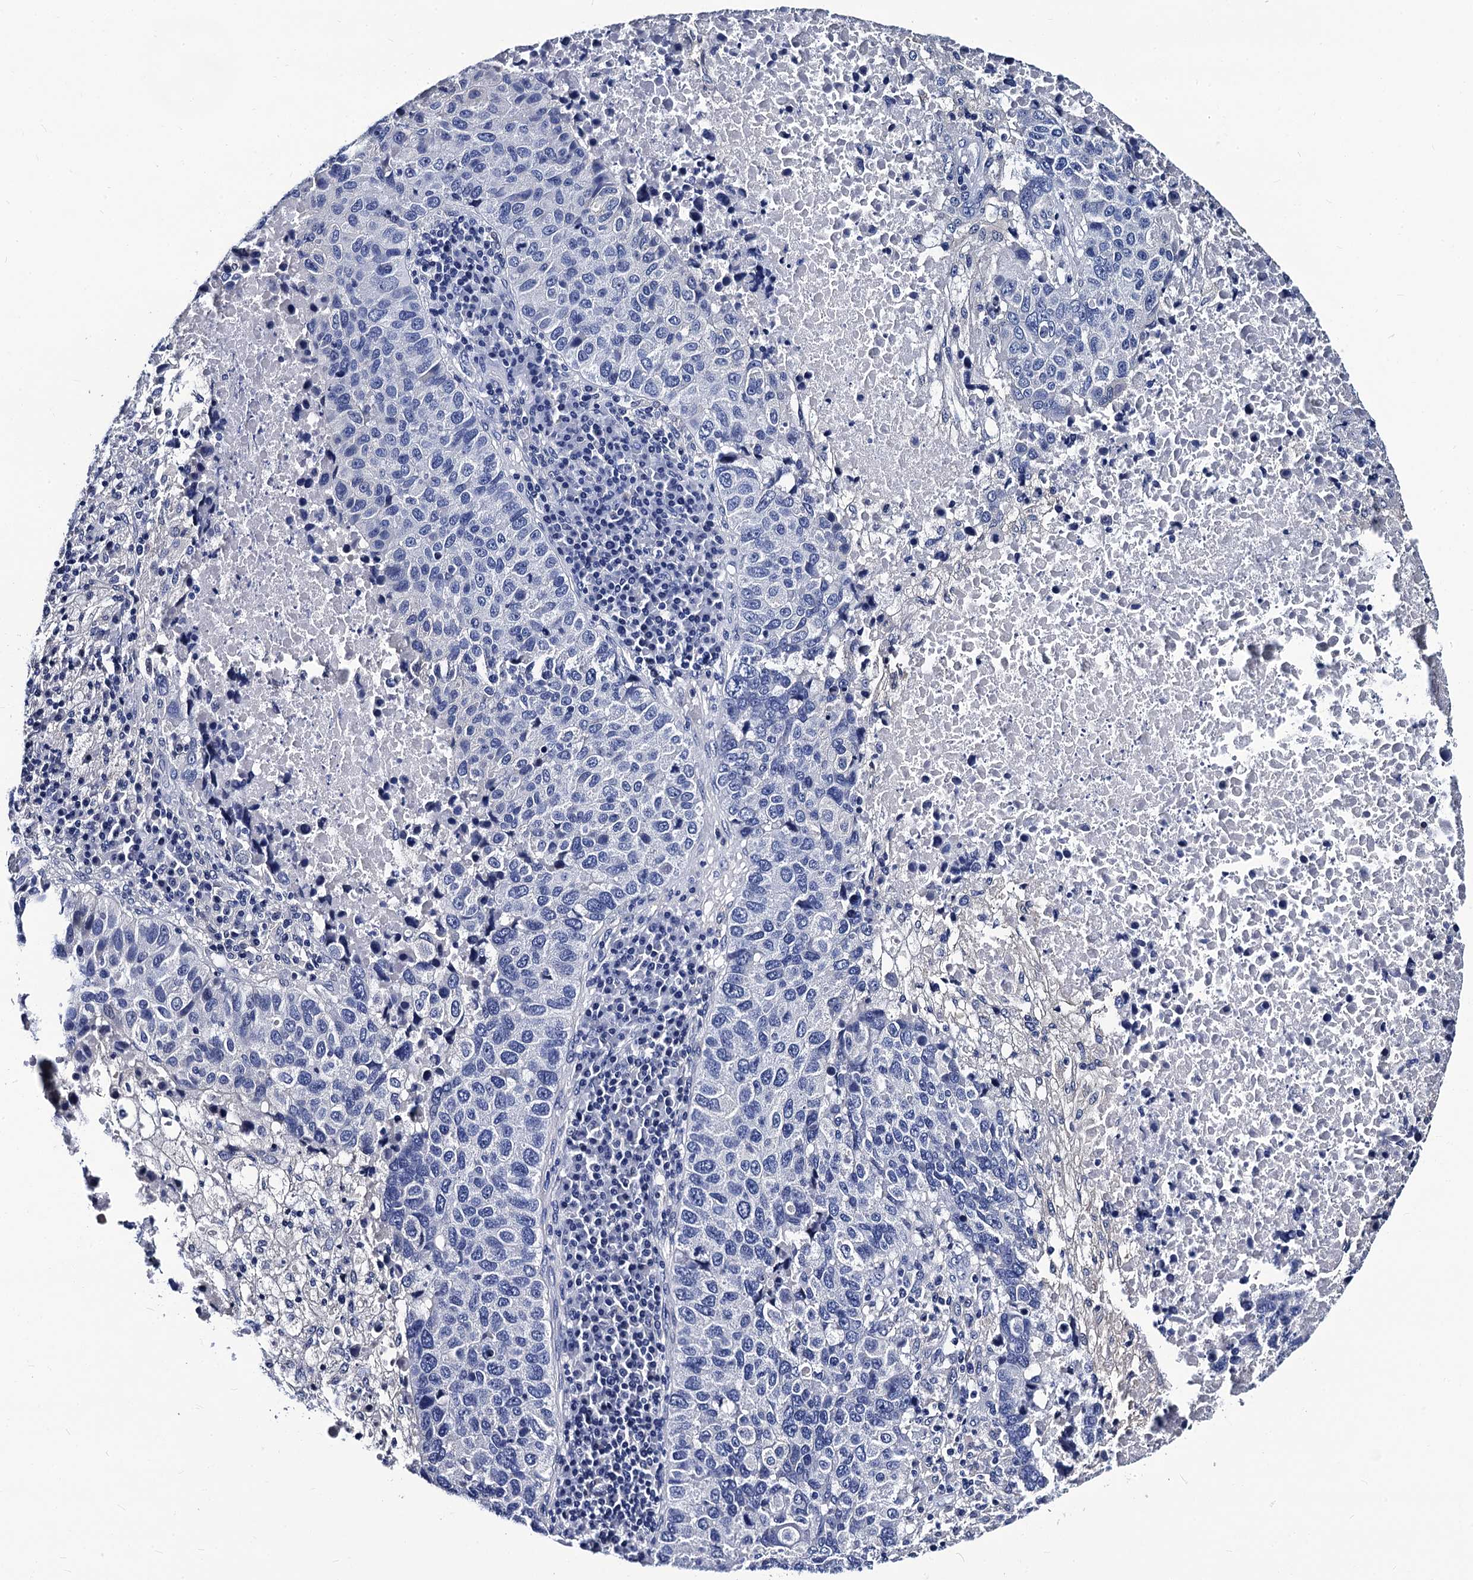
{"staining": {"intensity": "negative", "quantity": "none", "location": "none"}, "tissue": "lung cancer", "cell_type": "Tumor cells", "image_type": "cancer", "snomed": [{"axis": "morphology", "description": "Squamous cell carcinoma, NOS"}, {"axis": "topography", "description": "Lung"}], "caption": "This is a micrograph of immunohistochemistry staining of lung squamous cell carcinoma, which shows no positivity in tumor cells.", "gene": "LRRC30", "patient": {"sex": "male", "age": 73}}